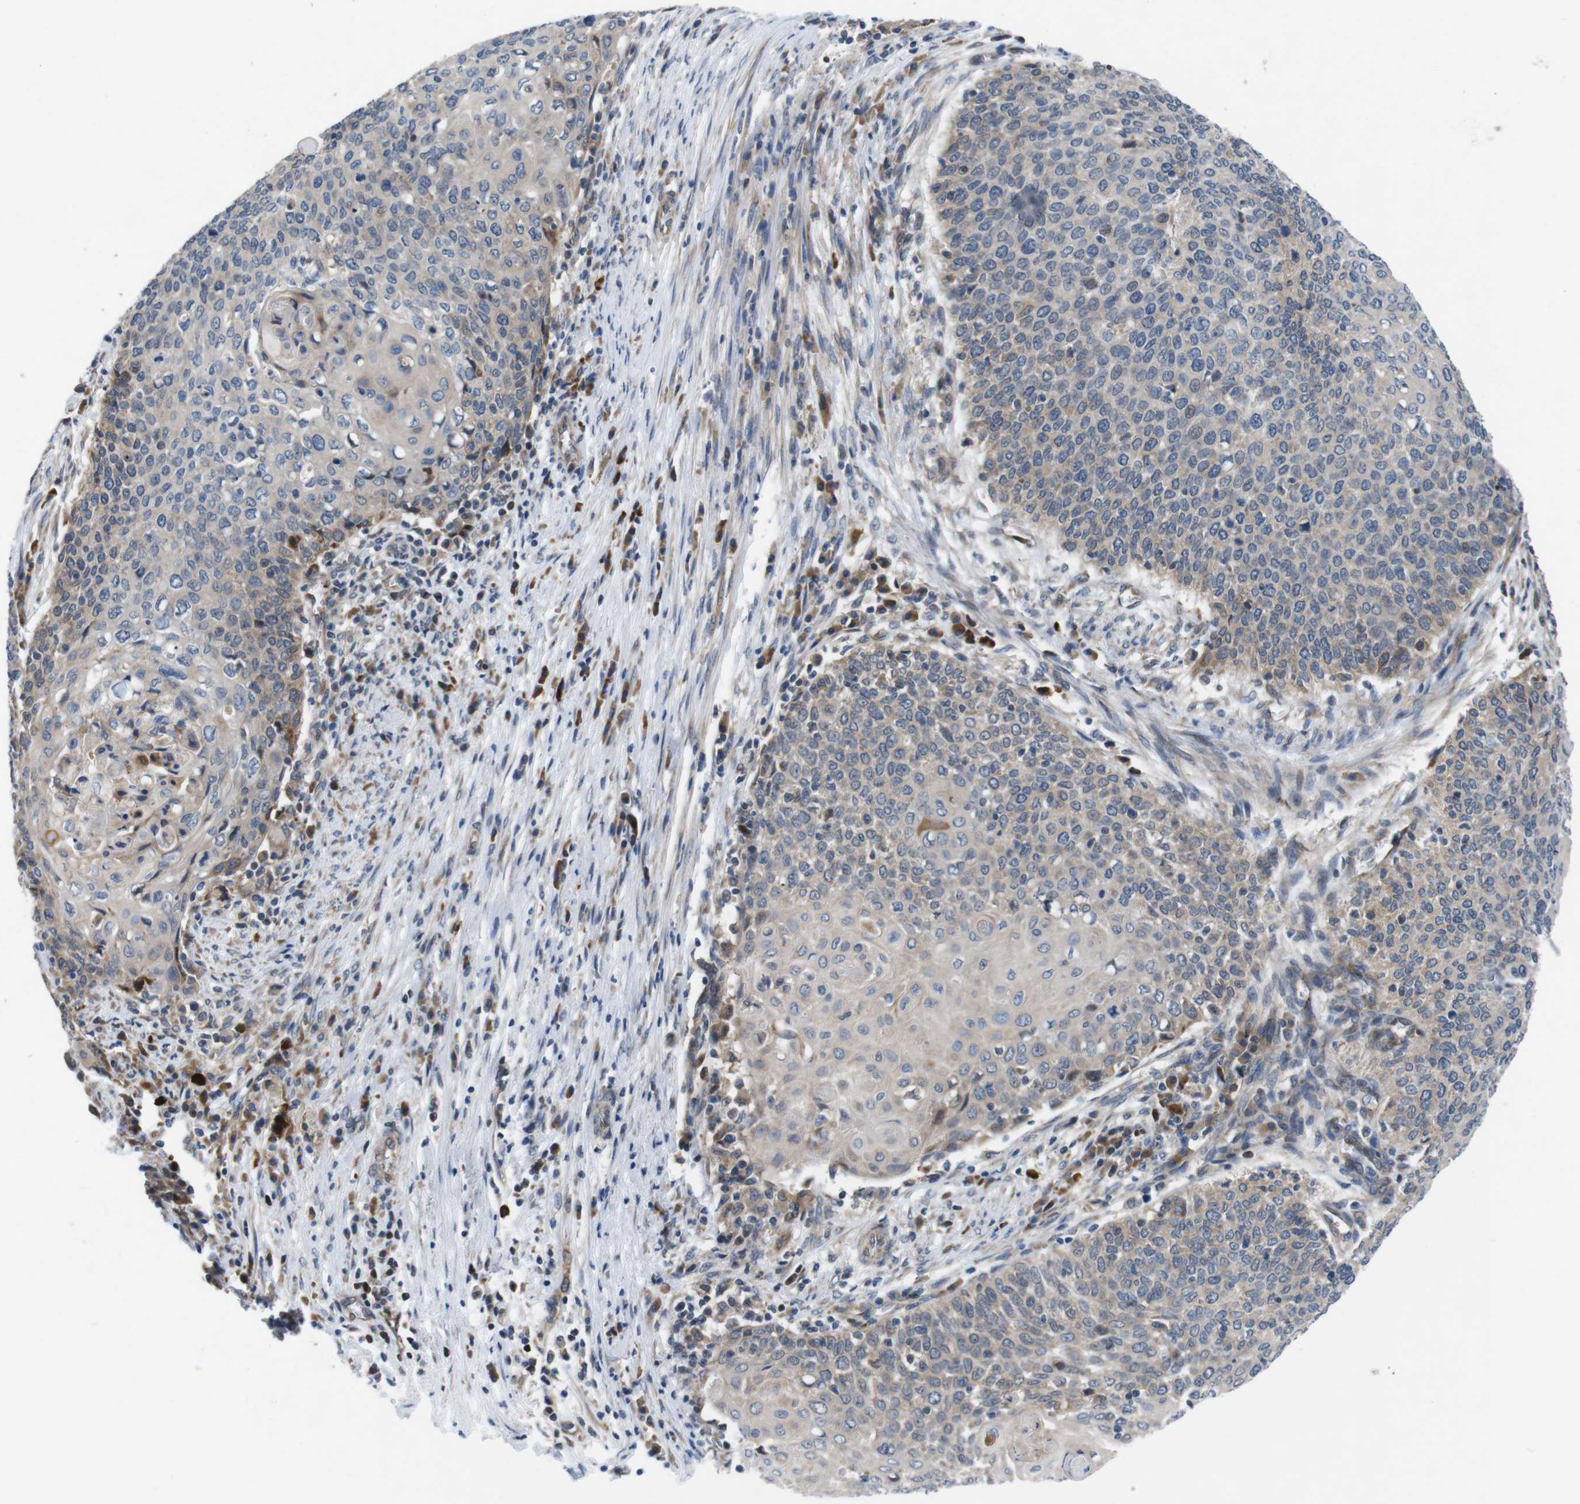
{"staining": {"intensity": "moderate", "quantity": ">75%", "location": "cytoplasmic/membranous"}, "tissue": "cervical cancer", "cell_type": "Tumor cells", "image_type": "cancer", "snomed": [{"axis": "morphology", "description": "Squamous cell carcinoma, NOS"}, {"axis": "topography", "description": "Cervix"}], "caption": "High-power microscopy captured an immunohistochemistry (IHC) micrograph of cervical squamous cell carcinoma, revealing moderate cytoplasmic/membranous positivity in approximately >75% of tumor cells.", "gene": "JAK1", "patient": {"sex": "female", "age": 39}}